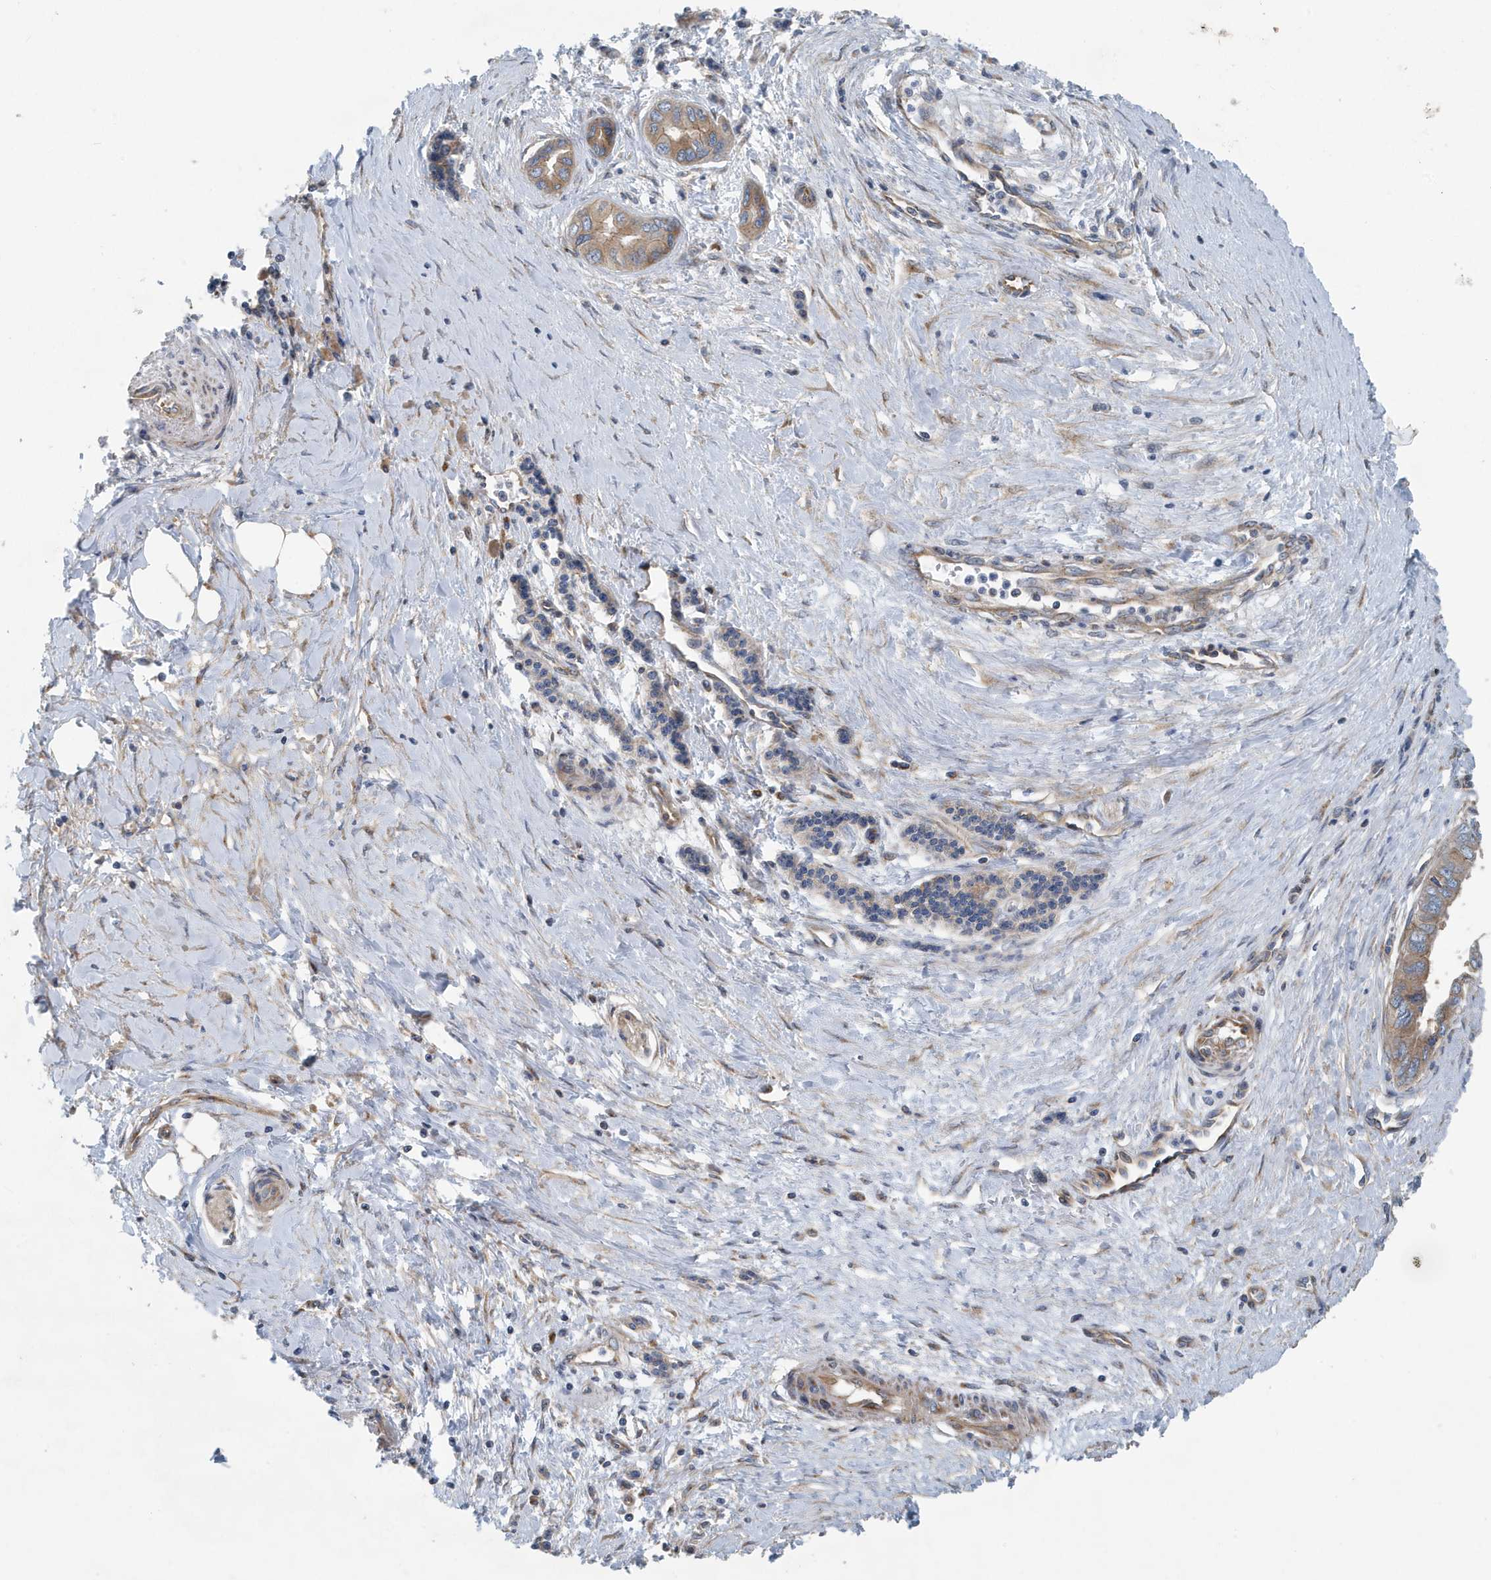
{"staining": {"intensity": "moderate", "quantity": ">75%", "location": "cytoplasmic/membranous"}, "tissue": "pancreatic cancer", "cell_type": "Tumor cells", "image_type": "cancer", "snomed": [{"axis": "morphology", "description": "Adenocarcinoma, NOS"}, {"axis": "topography", "description": "Pancreas"}], "caption": "DAB (3,3'-diaminobenzidine) immunohistochemical staining of human pancreatic cancer (adenocarcinoma) reveals moderate cytoplasmic/membranous protein expression in about >75% of tumor cells.", "gene": "PPM1M", "patient": {"sex": "male", "age": 51}}